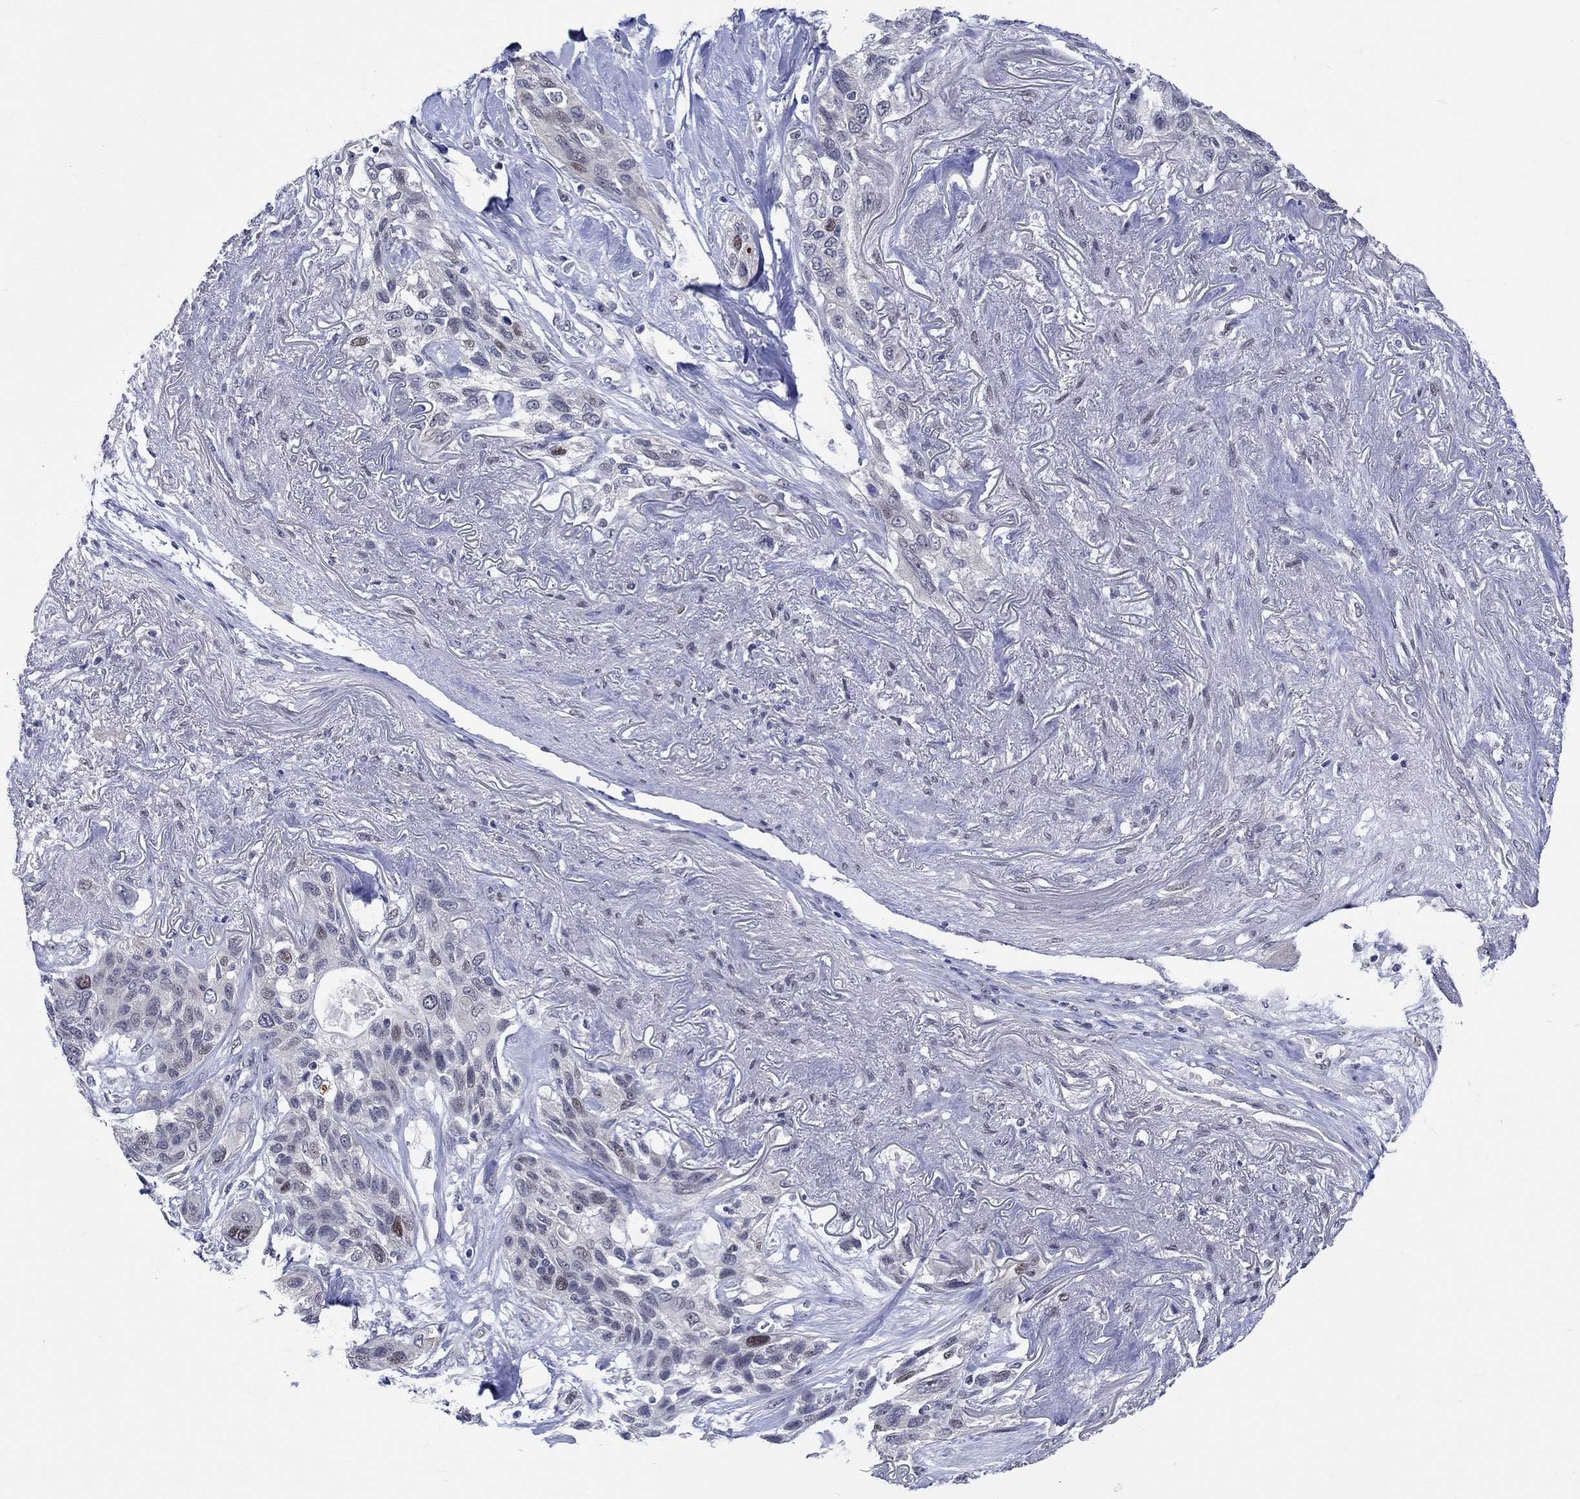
{"staining": {"intensity": "moderate", "quantity": "<25%", "location": "nuclear"}, "tissue": "lung cancer", "cell_type": "Tumor cells", "image_type": "cancer", "snomed": [{"axis": "morphology", "description": "Squamous cell carcinoma, NOS"}, {"axis": "topography", "description": "Lung"}], "caption": "There is low levels of moderate nuclear staining in tumor cells of lung squamous cell carcinoma, as demonstrated by immunohistochemical staining (brown color).", "gene": "E2F8", "patient": {"sex": "female", "age": 70}}